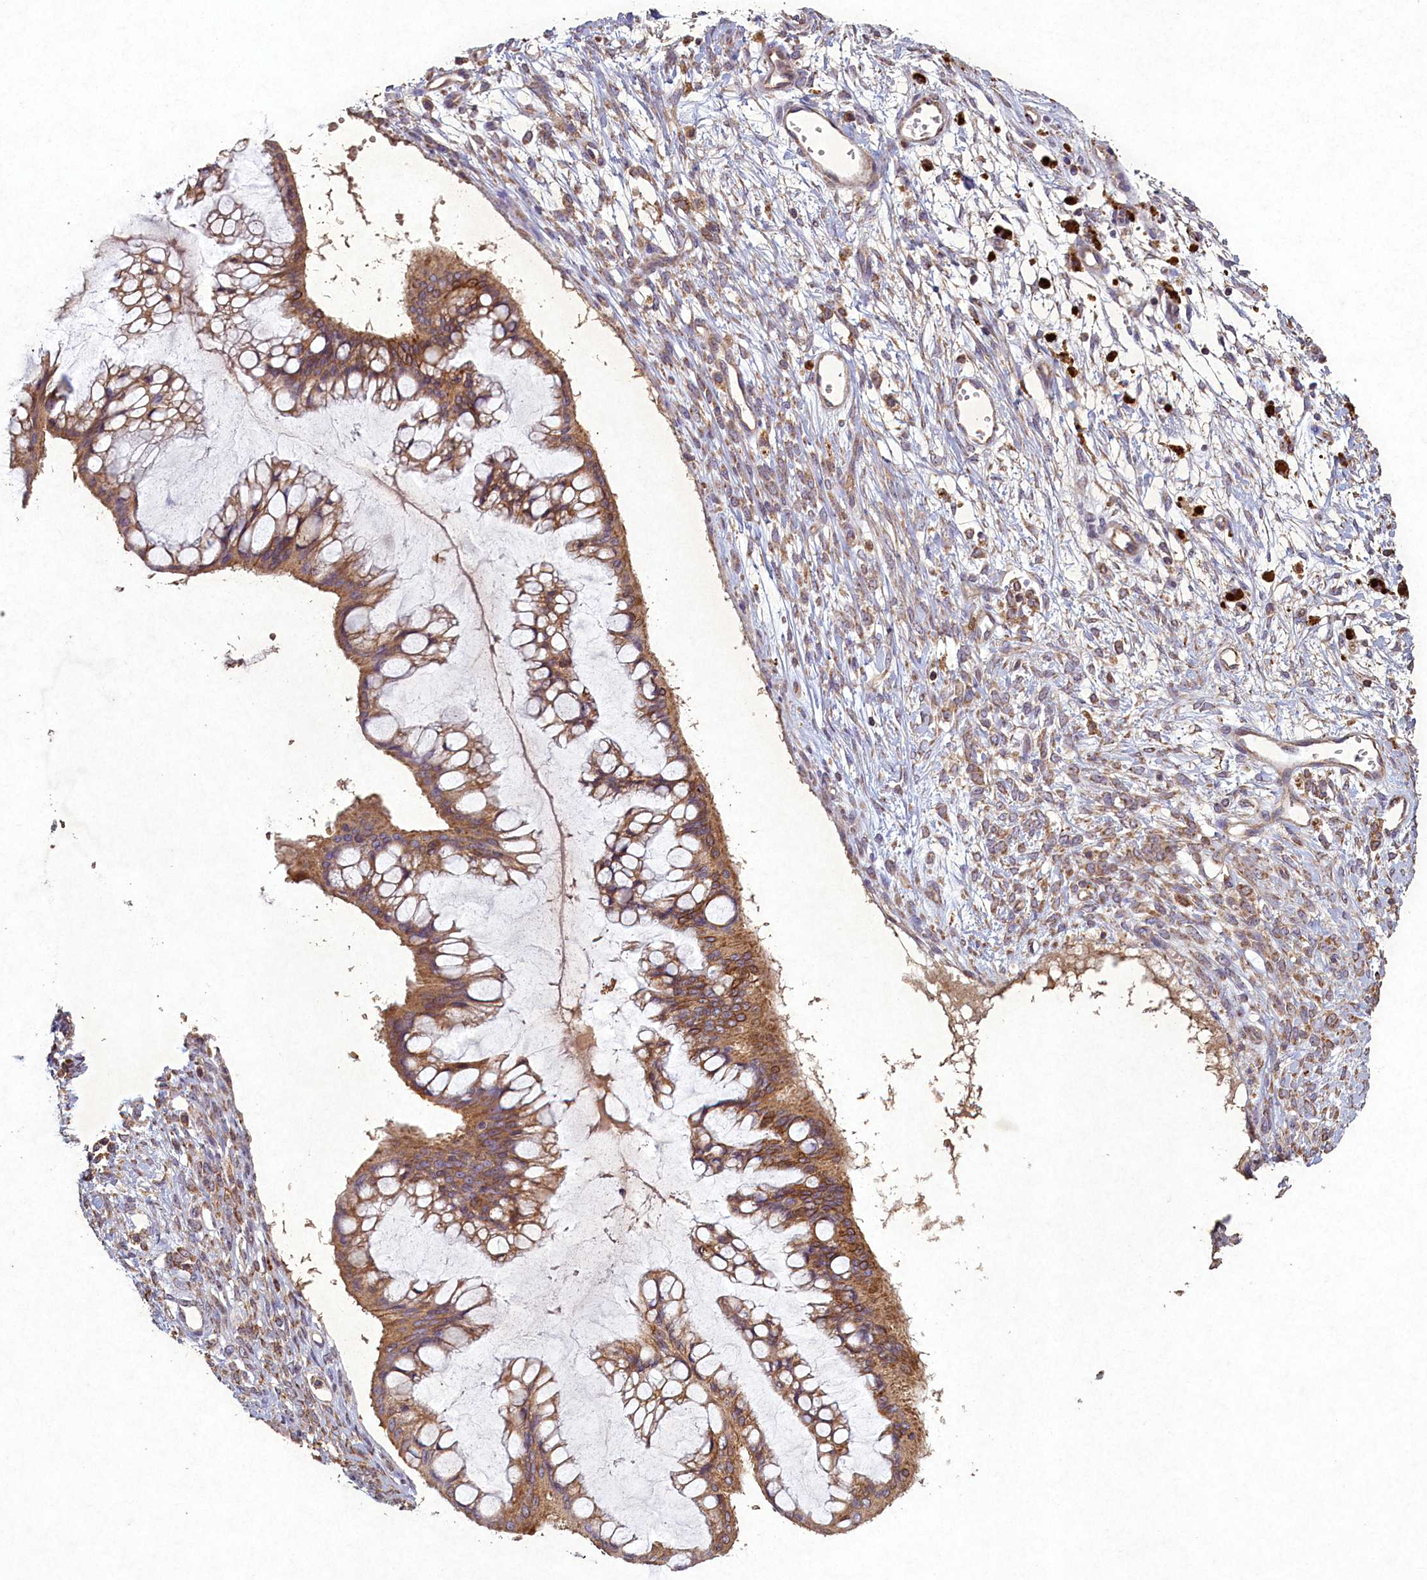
{"staining": {"intensity": "moderate", "quantity": ">75%", "location": "cytoplasmic/membranous"}, "tissue": "ovarian cancer", "cell_type": "Tumor cells", "image_type": "cancer", "snomed": [{"axis": "morphology", "description": "Cystadenocarcinoma, mucinous, NOS"}, {"axis": "topography", "description": "Ovary"}], "caption": "High-magnification brightfield microscopy of ovarian cancer (mucinous cystadenocarcinoma) stained with DAB (brown) and counterstained with hematoxylin (blue). tumor cells exhibit moderate cytoplasmic/membranous expression is seen in about>75% of cells.", "gene": "CIAO2B", "patient": {"sex": "female", "age": 73}}